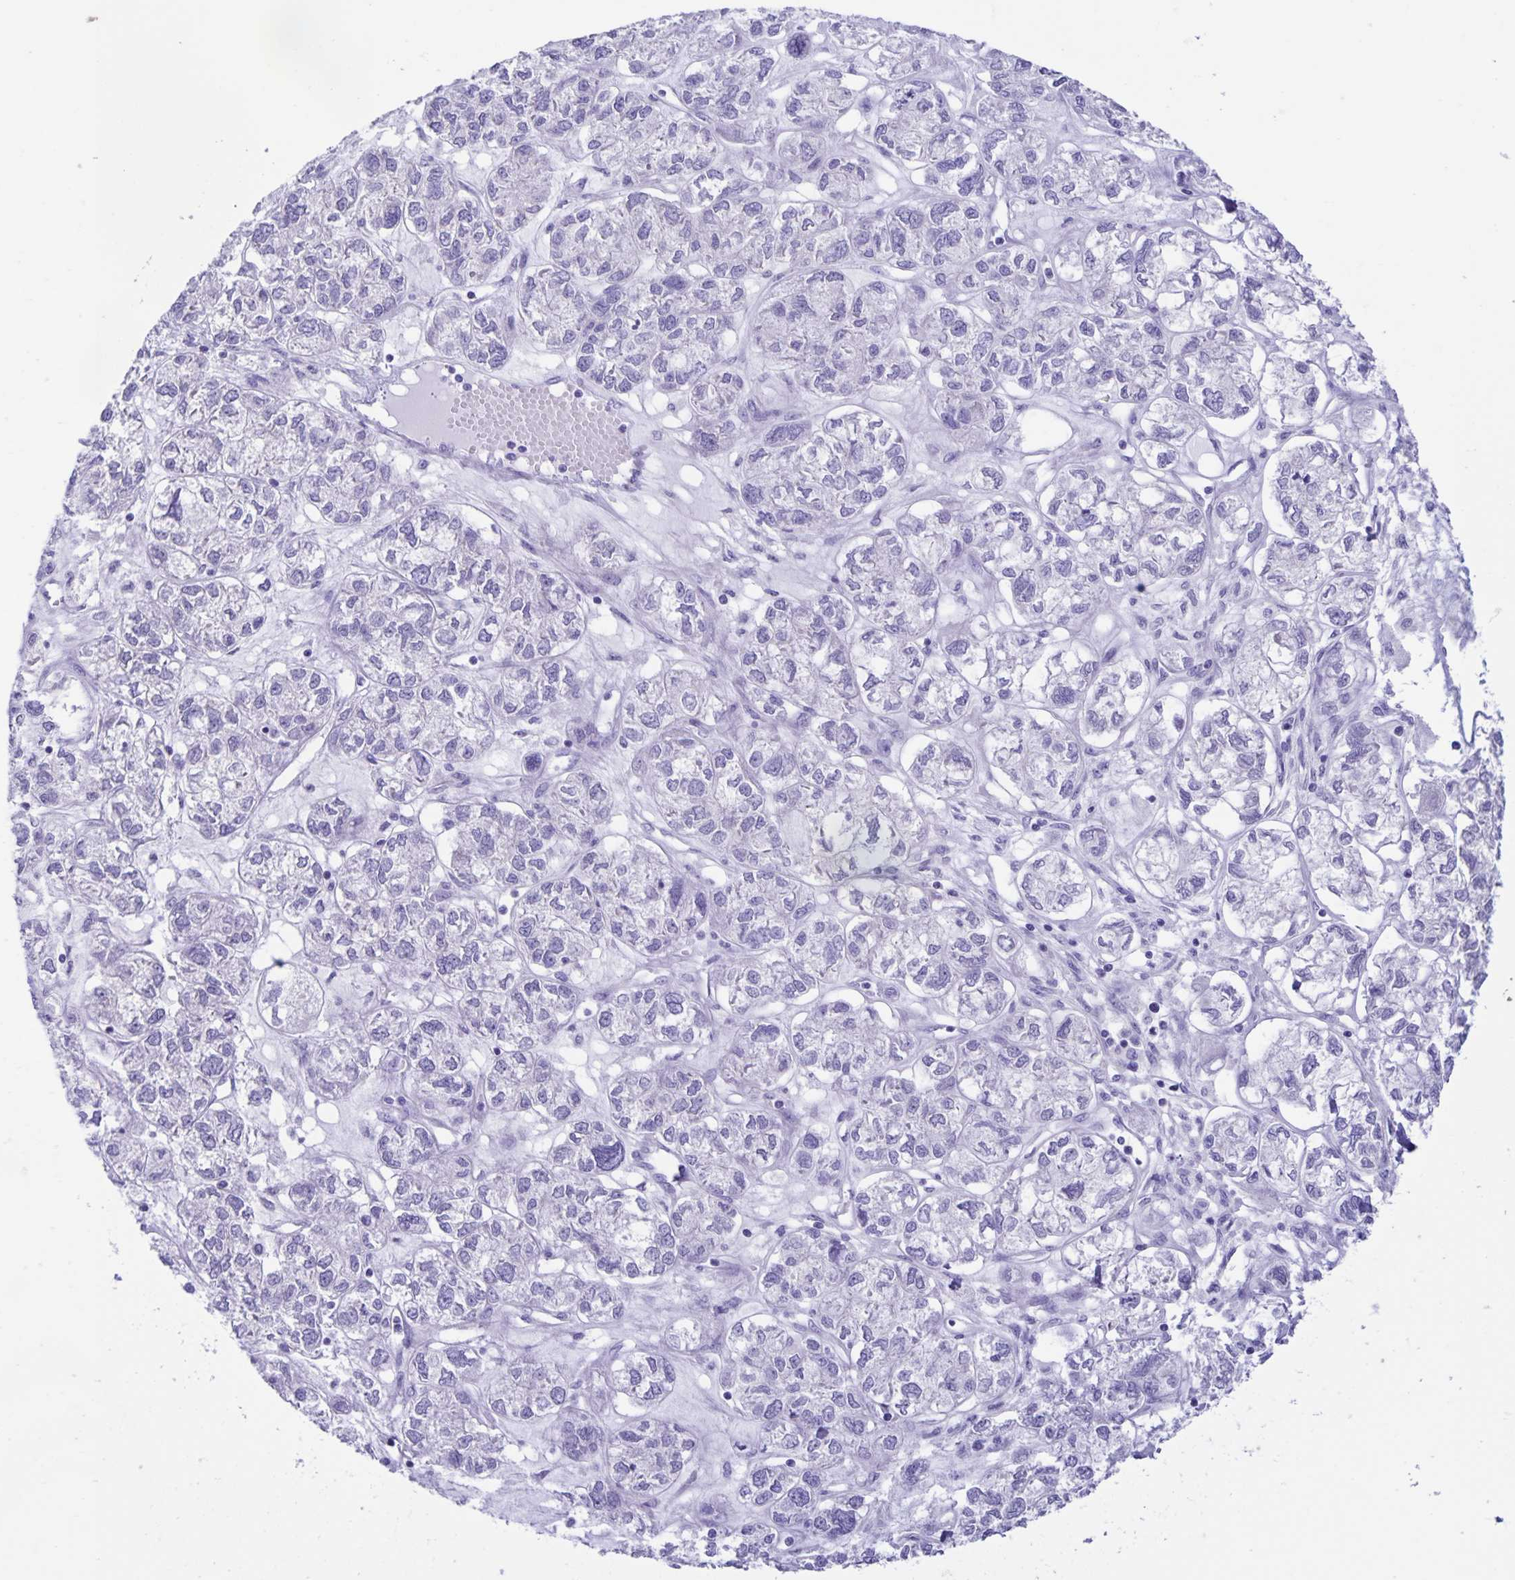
{"staining": {"intensity": "negative", "quantity": "none", "location": "none"}, "tissue": "ovarian cancer", "cell_type": "Tumor cells", "image_type": "cancer", "snomed": [{"axis": "morphology", "description": "Carcinoma, endometroid"}, {"axis": "topography", "description": "Ovary"}], "caption": "A micrograph of endometroid carcinoma (ovarian) stained for a protein exhibits no brown staining in tumor cells.", "gene": "CAPSL", "patient": {"sex": "female", "age": 64}}